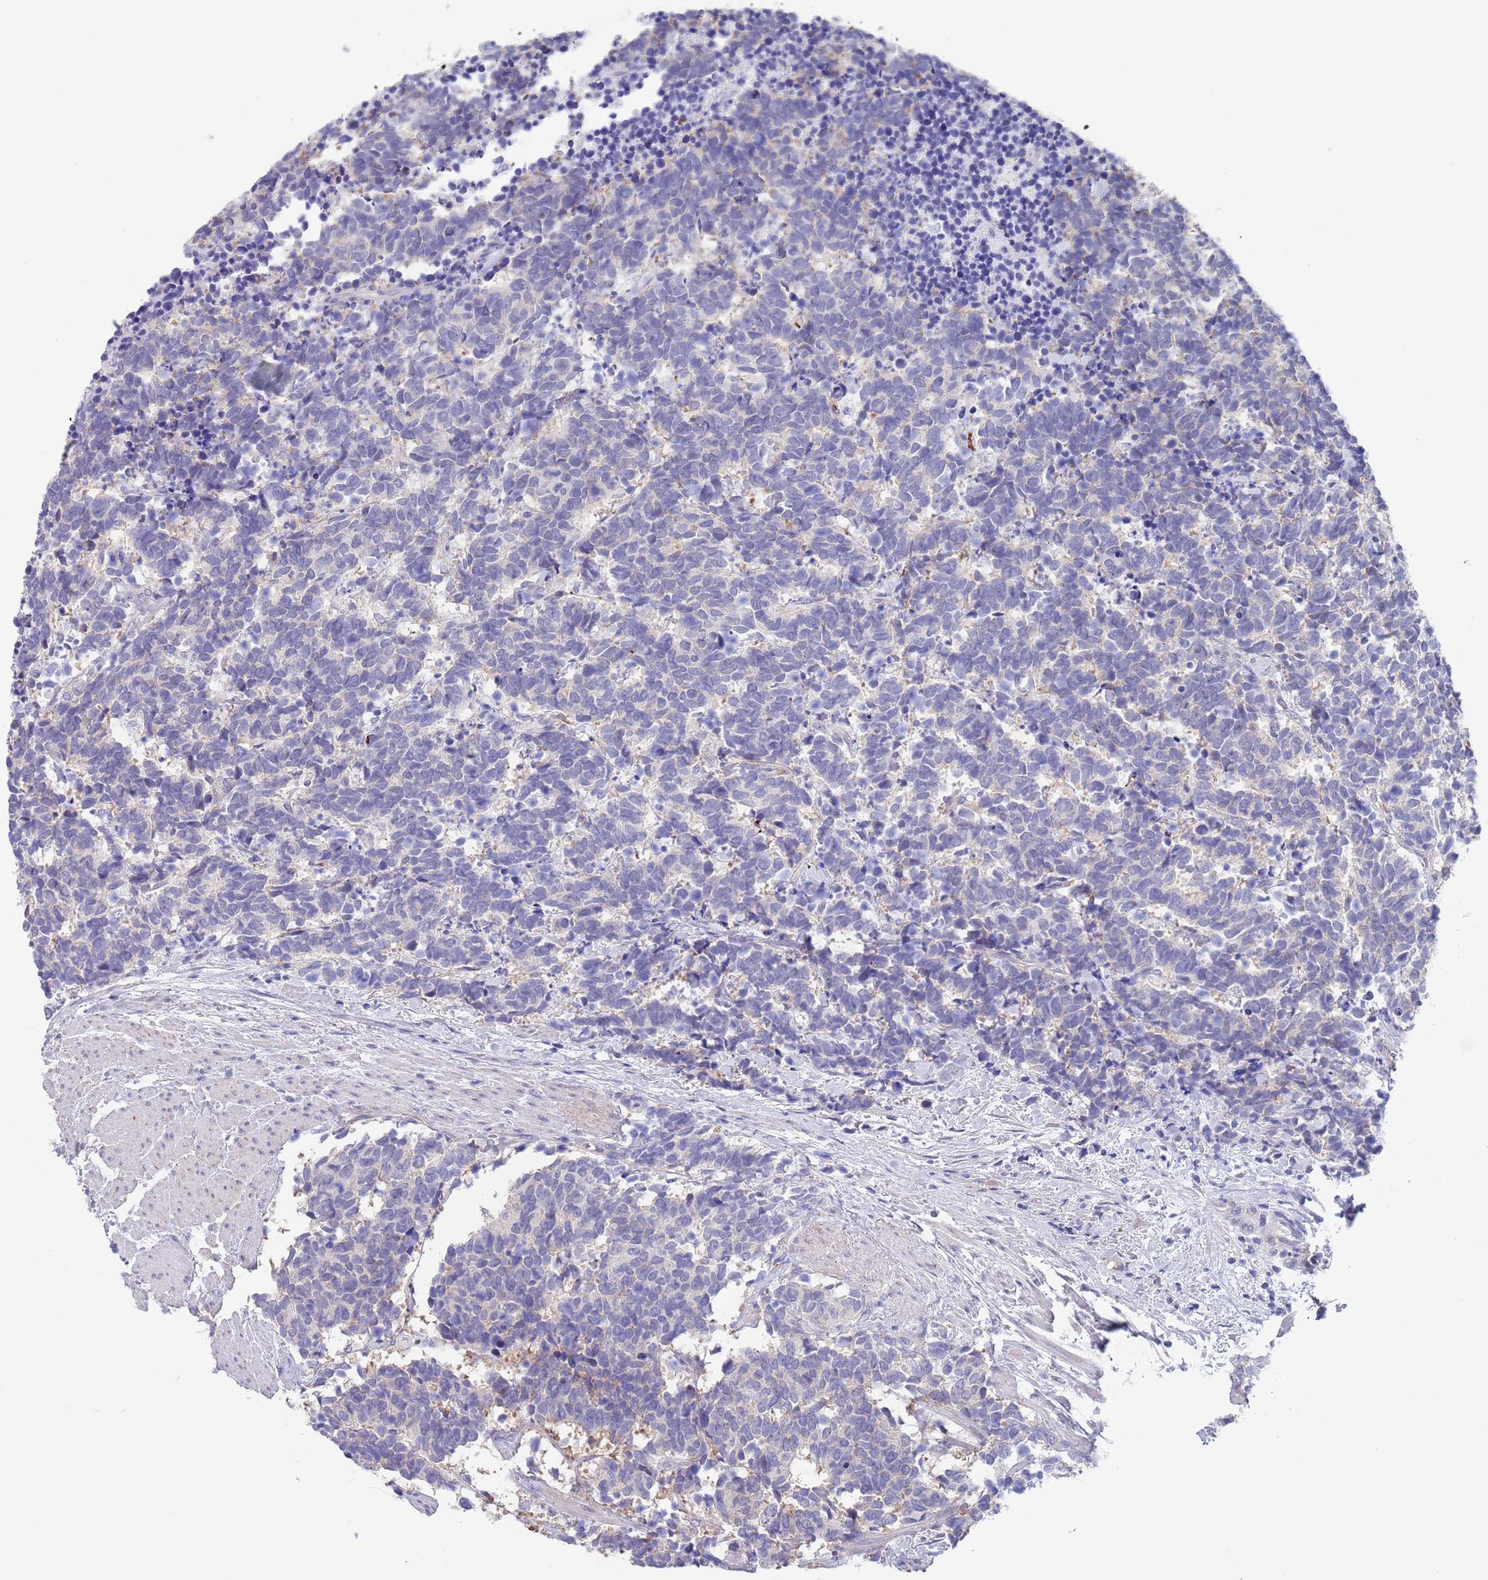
{"staining": {"intensity": "negative", "quantity": "none", "location": "none"}, "tissue": "carcinoid", "cell_type": "Tumor cells", "image_type": "cancer", "snomed": [{"axis": "morphology", "description": "Carcinoma, NOS"}, {"axis": "morphology", "description": "Carcinoid, malignant, NOS"}, {"axis": "topography", "description": "Prostate"}], "caption": "Carcinoid (malignant) stained for a protein using IHC exhibits no expression tumor cells.", "gene": "RNF169", "patient": {"sex": "male", "age": 57}}